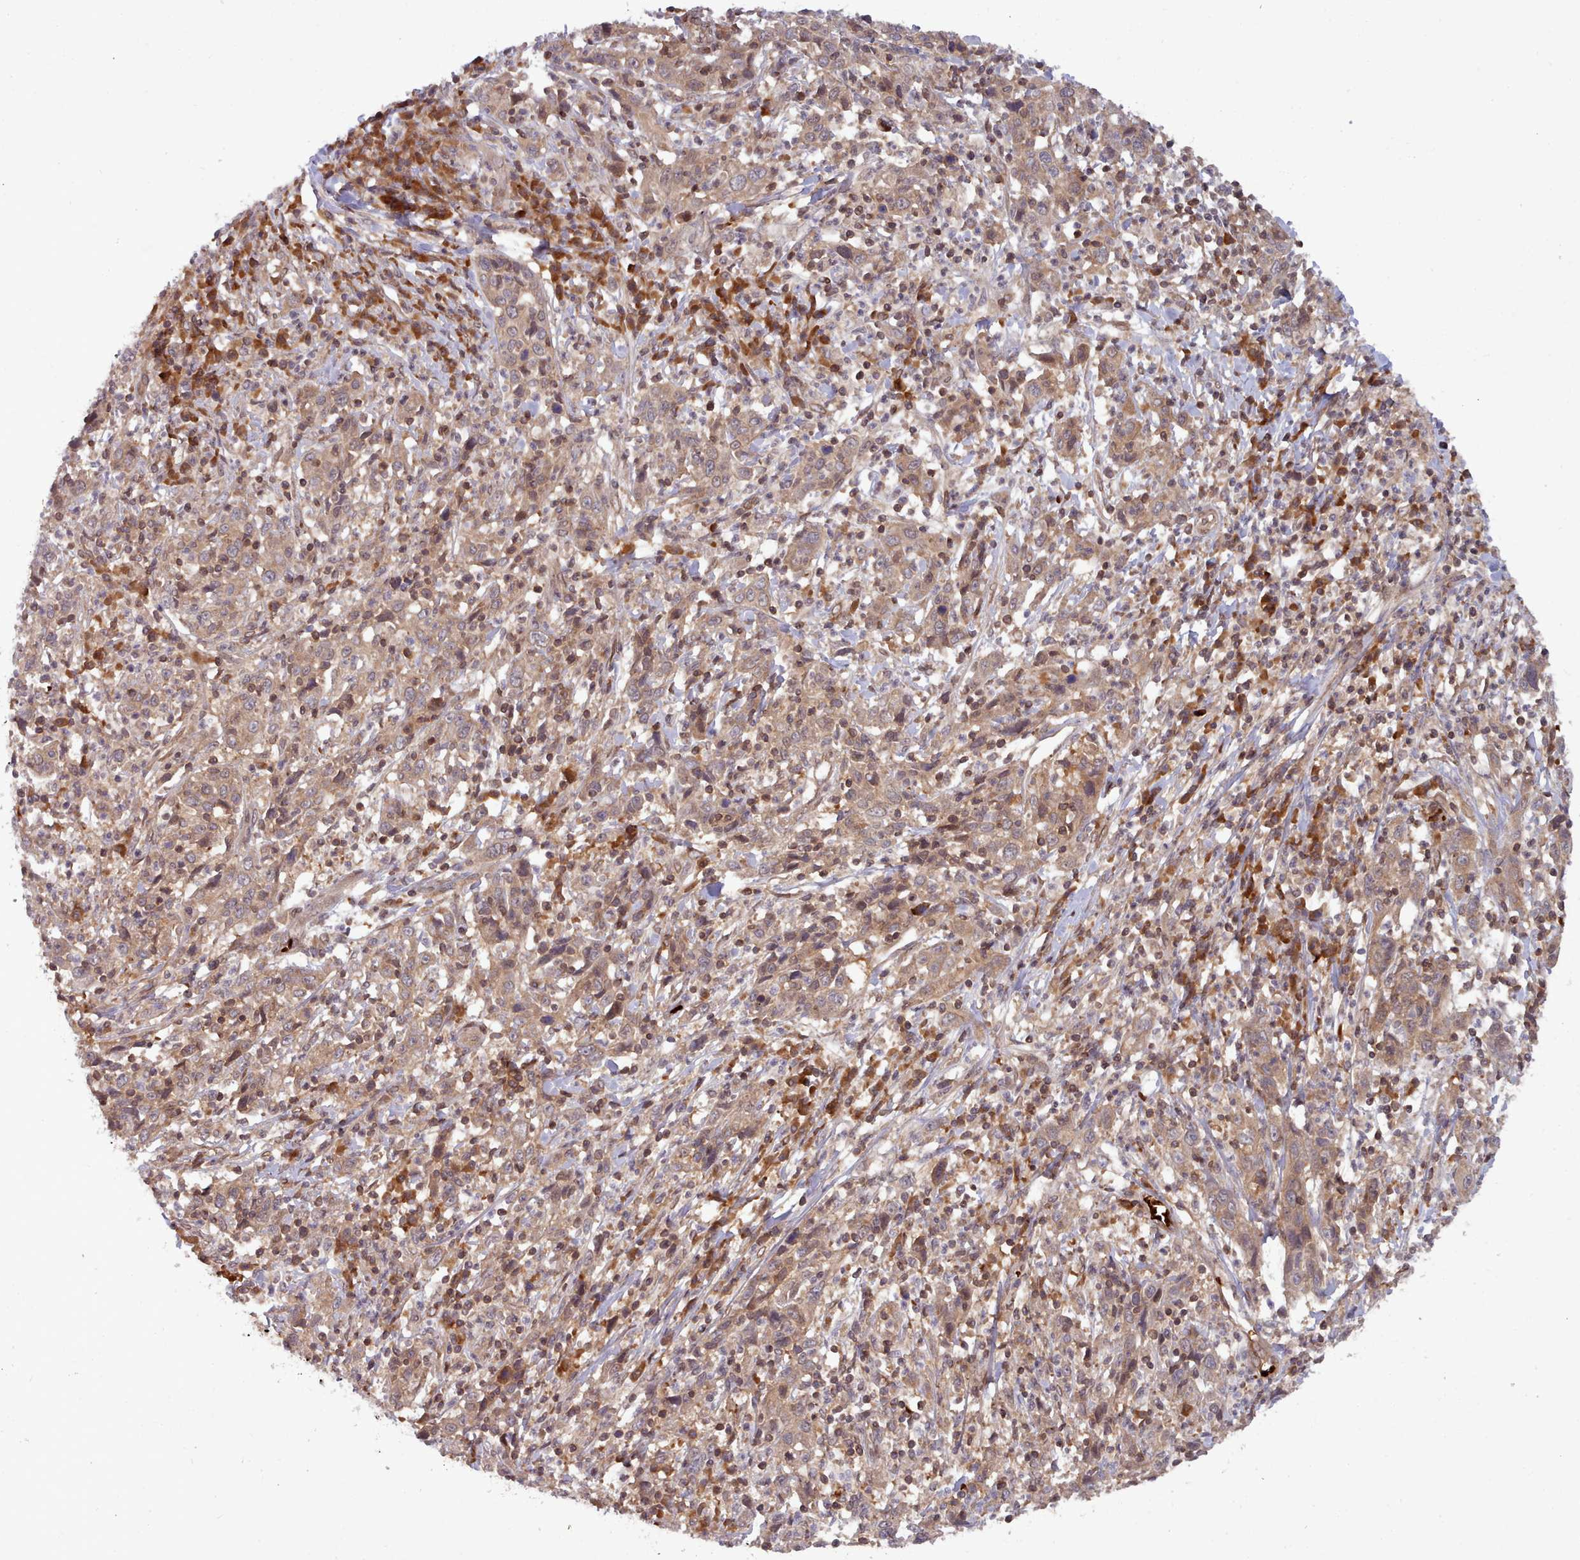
{"staining": {"intensity": "moderate", "quantity": "25%-75%", "location": "cytoplasmic/membranous"}, "tissue": "cervical cancer", "cell_type": "Tumor cells", "image_type": "cancer", "snomed": [{"axis": "morphology", "description": "Squamous cell carcinoma, NOS"}, {"axis": "topography", "description": "Cervix"}], "caption": "The micrograph exhibits immunohistochemical staining of cervical cancer (squamous cell carcinoma). There is moderate cytoplasmic/membranous expression is identified in approximately 25%-75% of tumor cells.", "gene": "UBE2G1", "patient": {"sex": "female", "age": 46}}